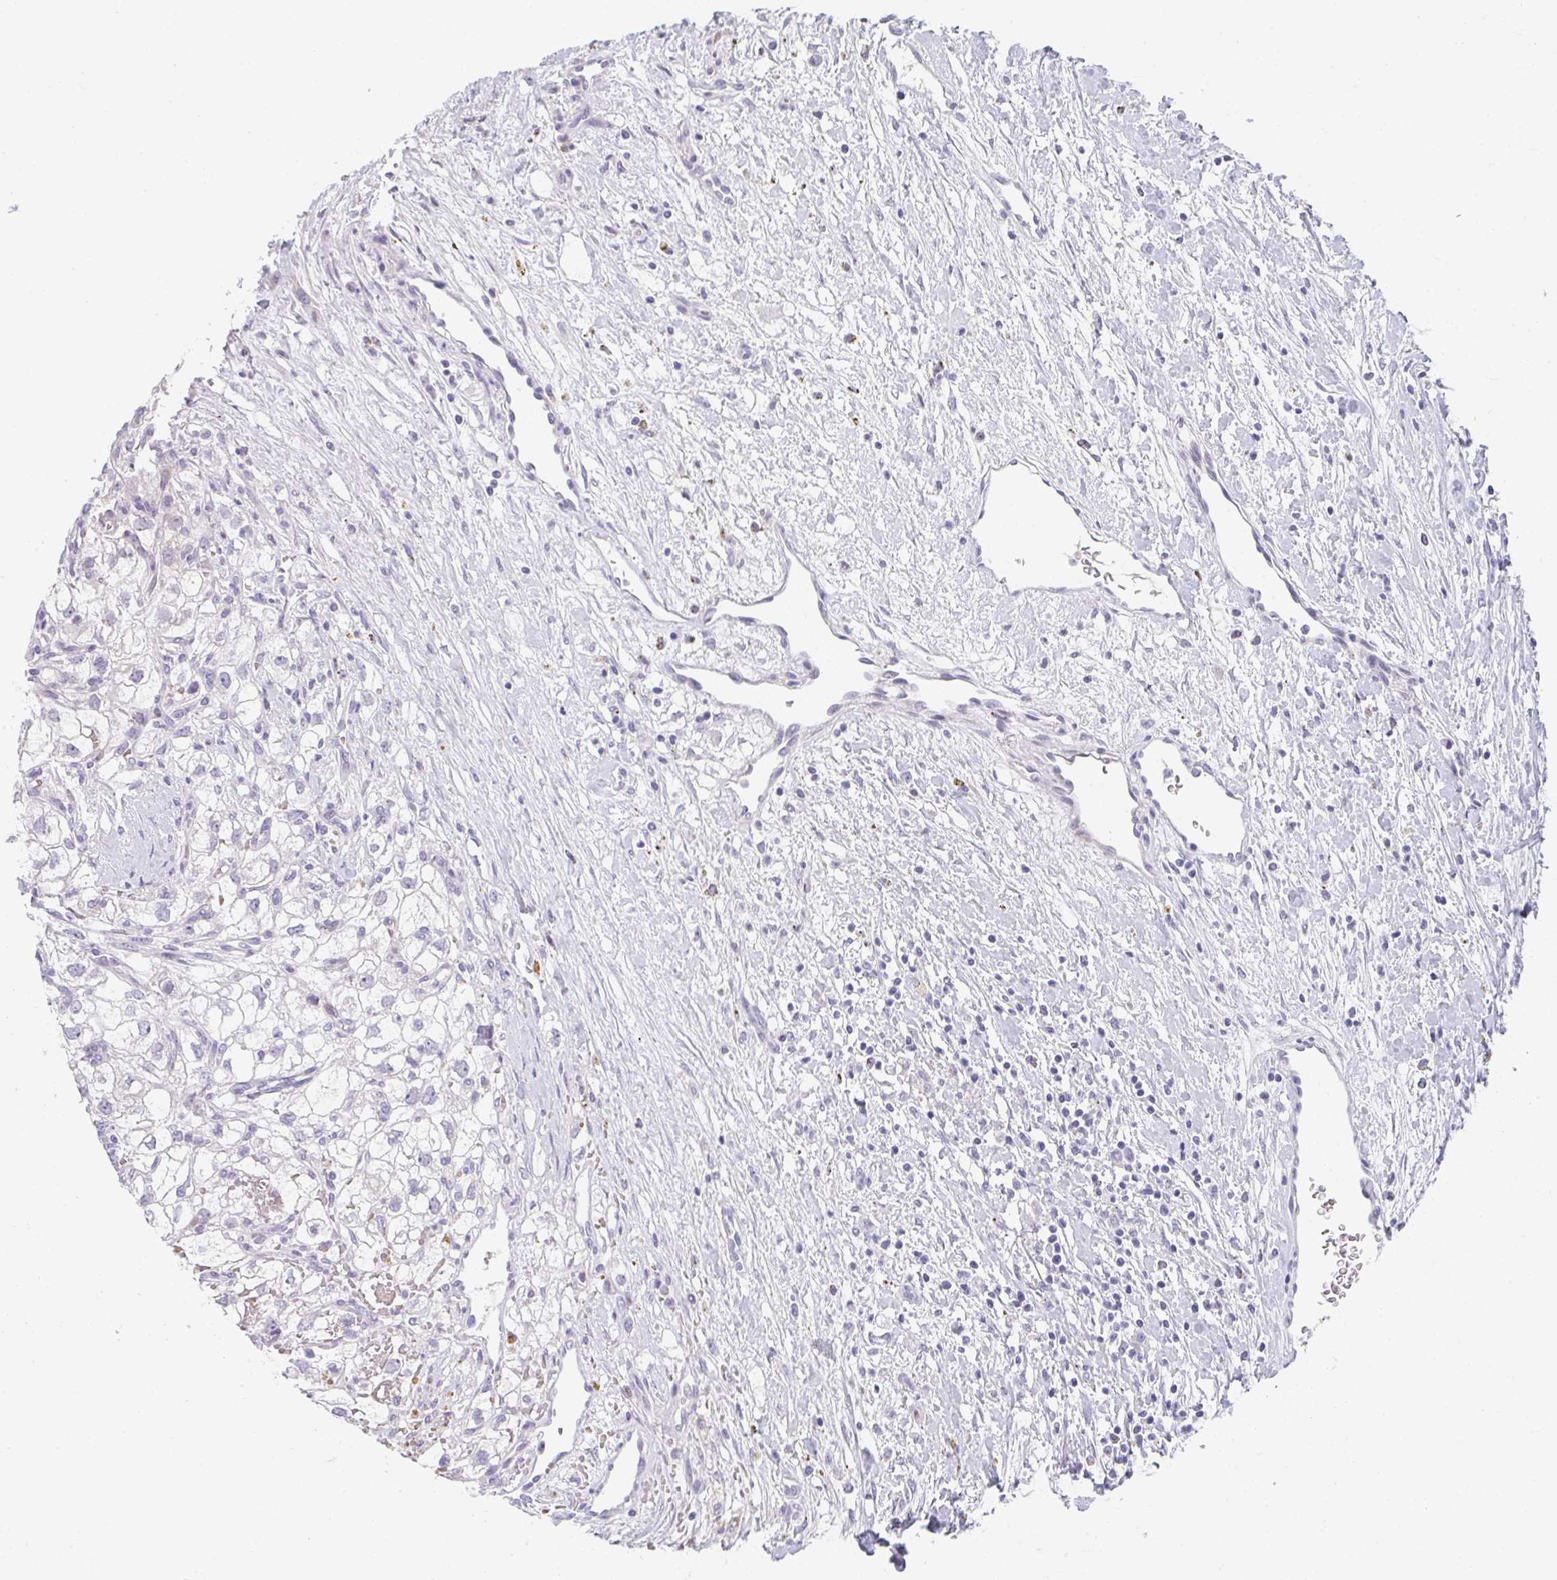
{"staining": {"intensity": "negative", "quantity": "none", "location": "none"}, "tissue": "renal cancer", "cell_type": "Tumor cells", "image_type": "cancer", "snomed": [{"axis": "morphology", "description": "Adenocarcinoma, NOS"}, {"axis": "topography", "description": "Kidney"}], "caption": "High power microscopy image of an immunohistochemistry (IHC) histopathology image of renal adenocarcinoma, revealing no significant staining in tumor cells.", "gene": "NEU2", "patient": {"sex": "male", "age": 59}}